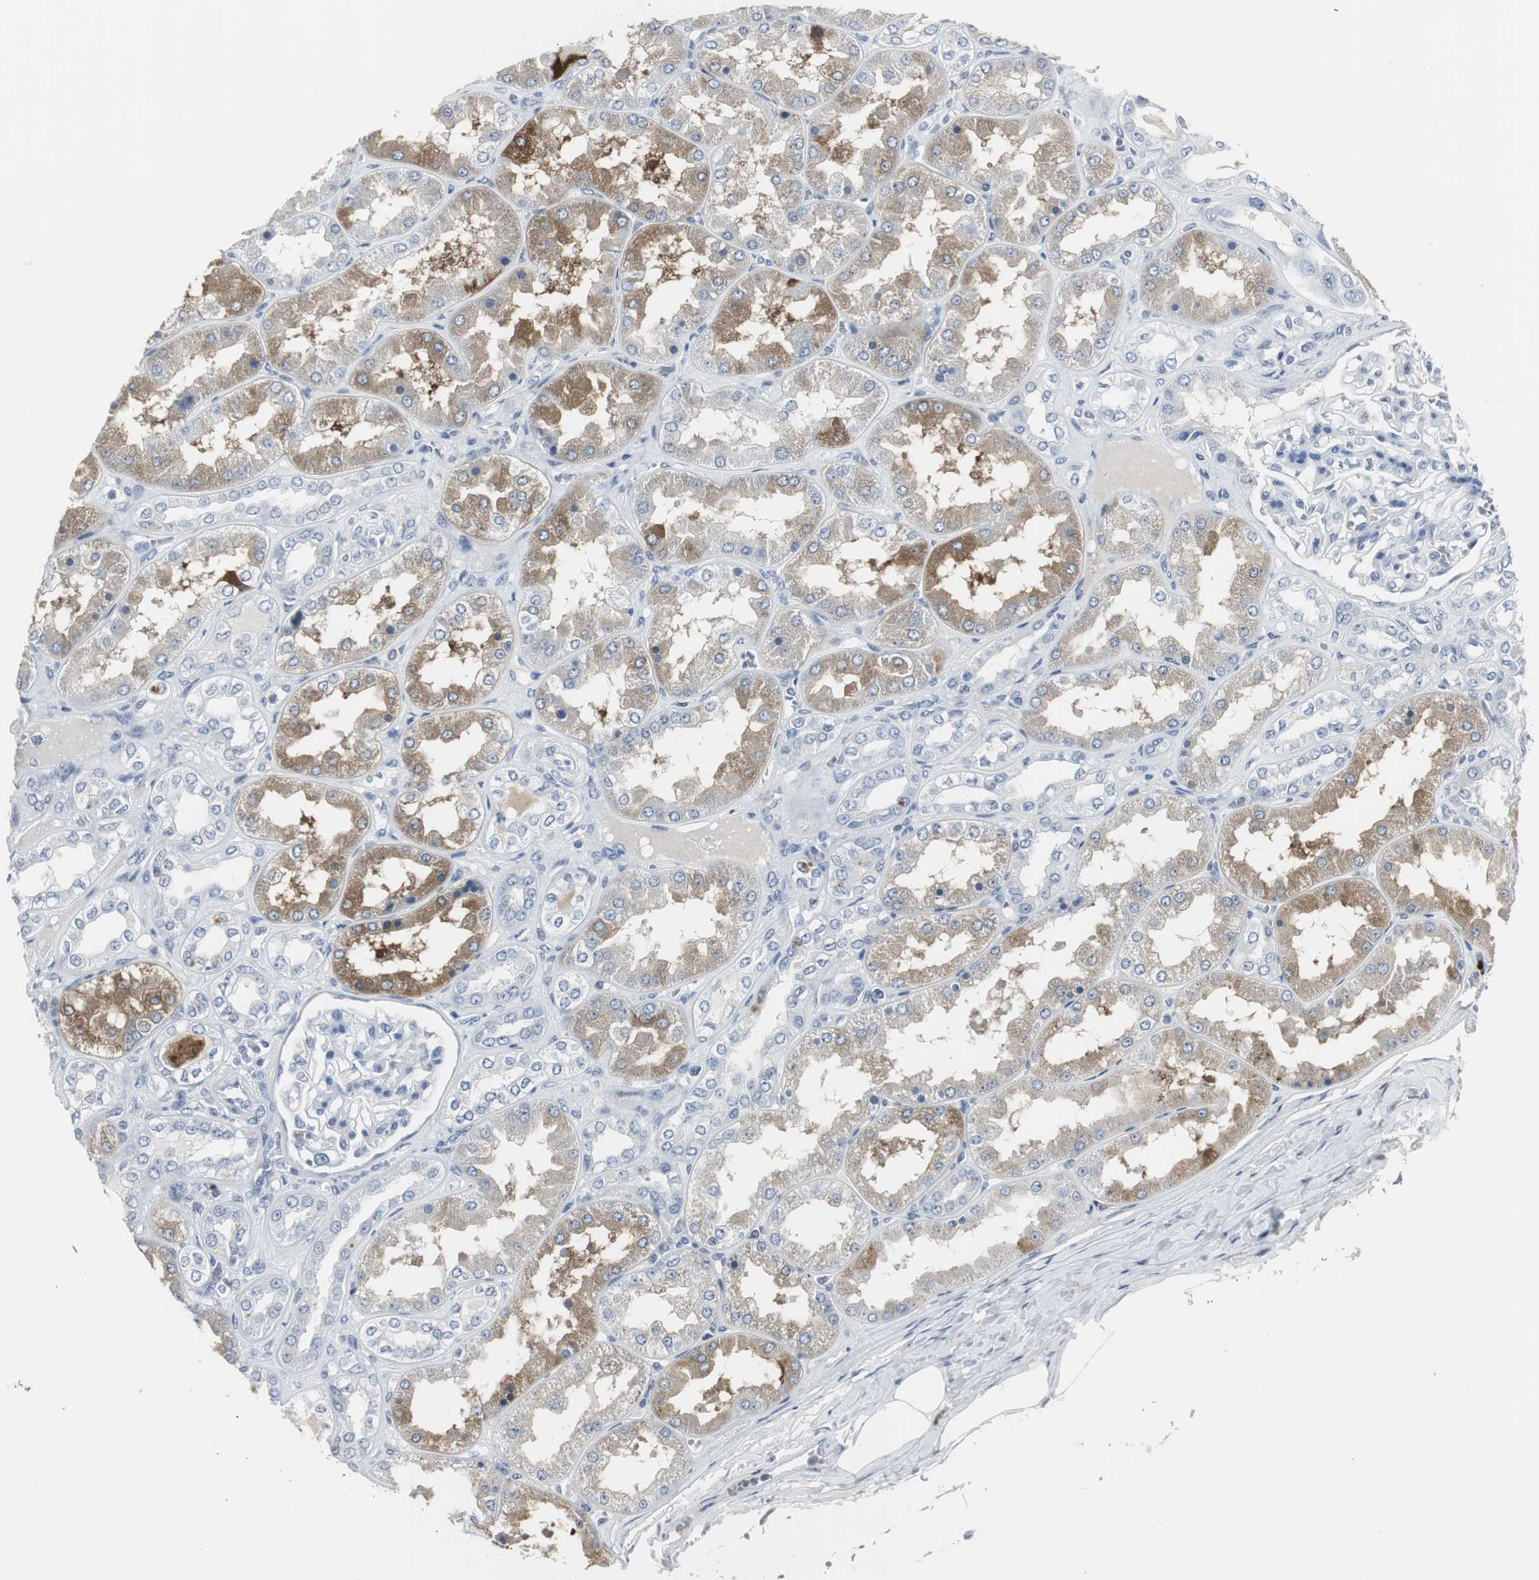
{"staining": {"intensity": "negative", "quantity": "none", "location": "none"}, "tissue": "kidney", "cell_type": "Cells in glomeruli", "image_type": "normal", "snomed": [{"axis": "morphology", "description": "Normal tissue, NOS"}, {"axis": "topography", "description": "Kidney"}], "caption": "Immunohistochemistry histopathology image of unremarkable kidney: kidney stained with DAB exhibits no significant protein staining in cells in glomeruli.", "gene": "PI15", "patient": {"sex": "female", "age": 56}}